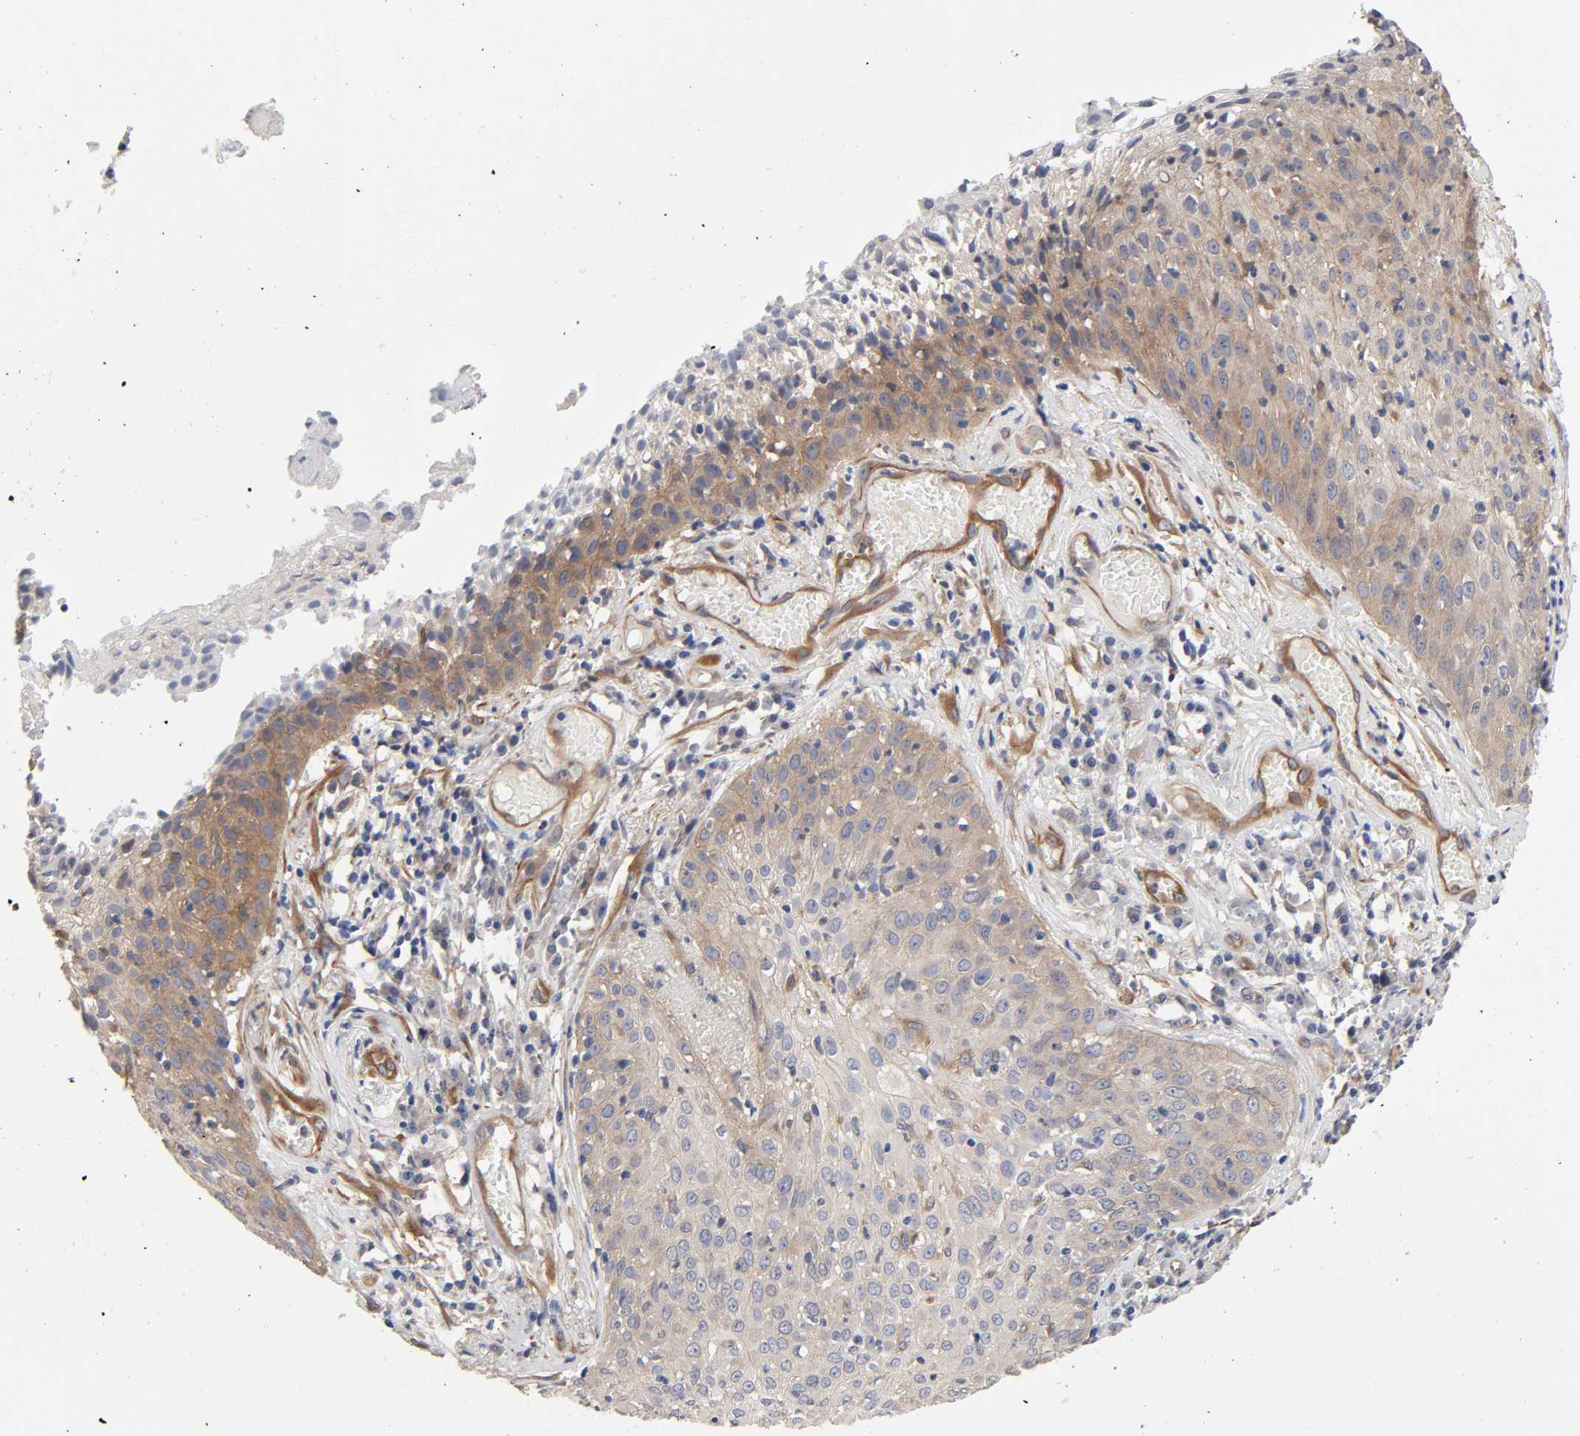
{"staining": {"intensity": "moderate", "quantity": "25%-75%", "location": "cytoplasmic/membranous"}, "tissue": "skin cancer", "cell_type": "Tumor cells", "image_type": "cancer", "snomed": [{"axis": "morphology", "description": "Squamous cell carcinoma, NOS"}, {"axis": "topography", "description": "Skin"}], "caption": "Immunohistochemical staining of human skin cancer reveals medium levels of moderate cytoplasmic/membranous protein expression in about 25%-75% of tumor cells. (Stains: DAB in brown, nuclei in blue, Microscopy: brightfield microscopy at high magnification).", "gene": "RAB13", "patient": {"sex": "male", "age": 65}}